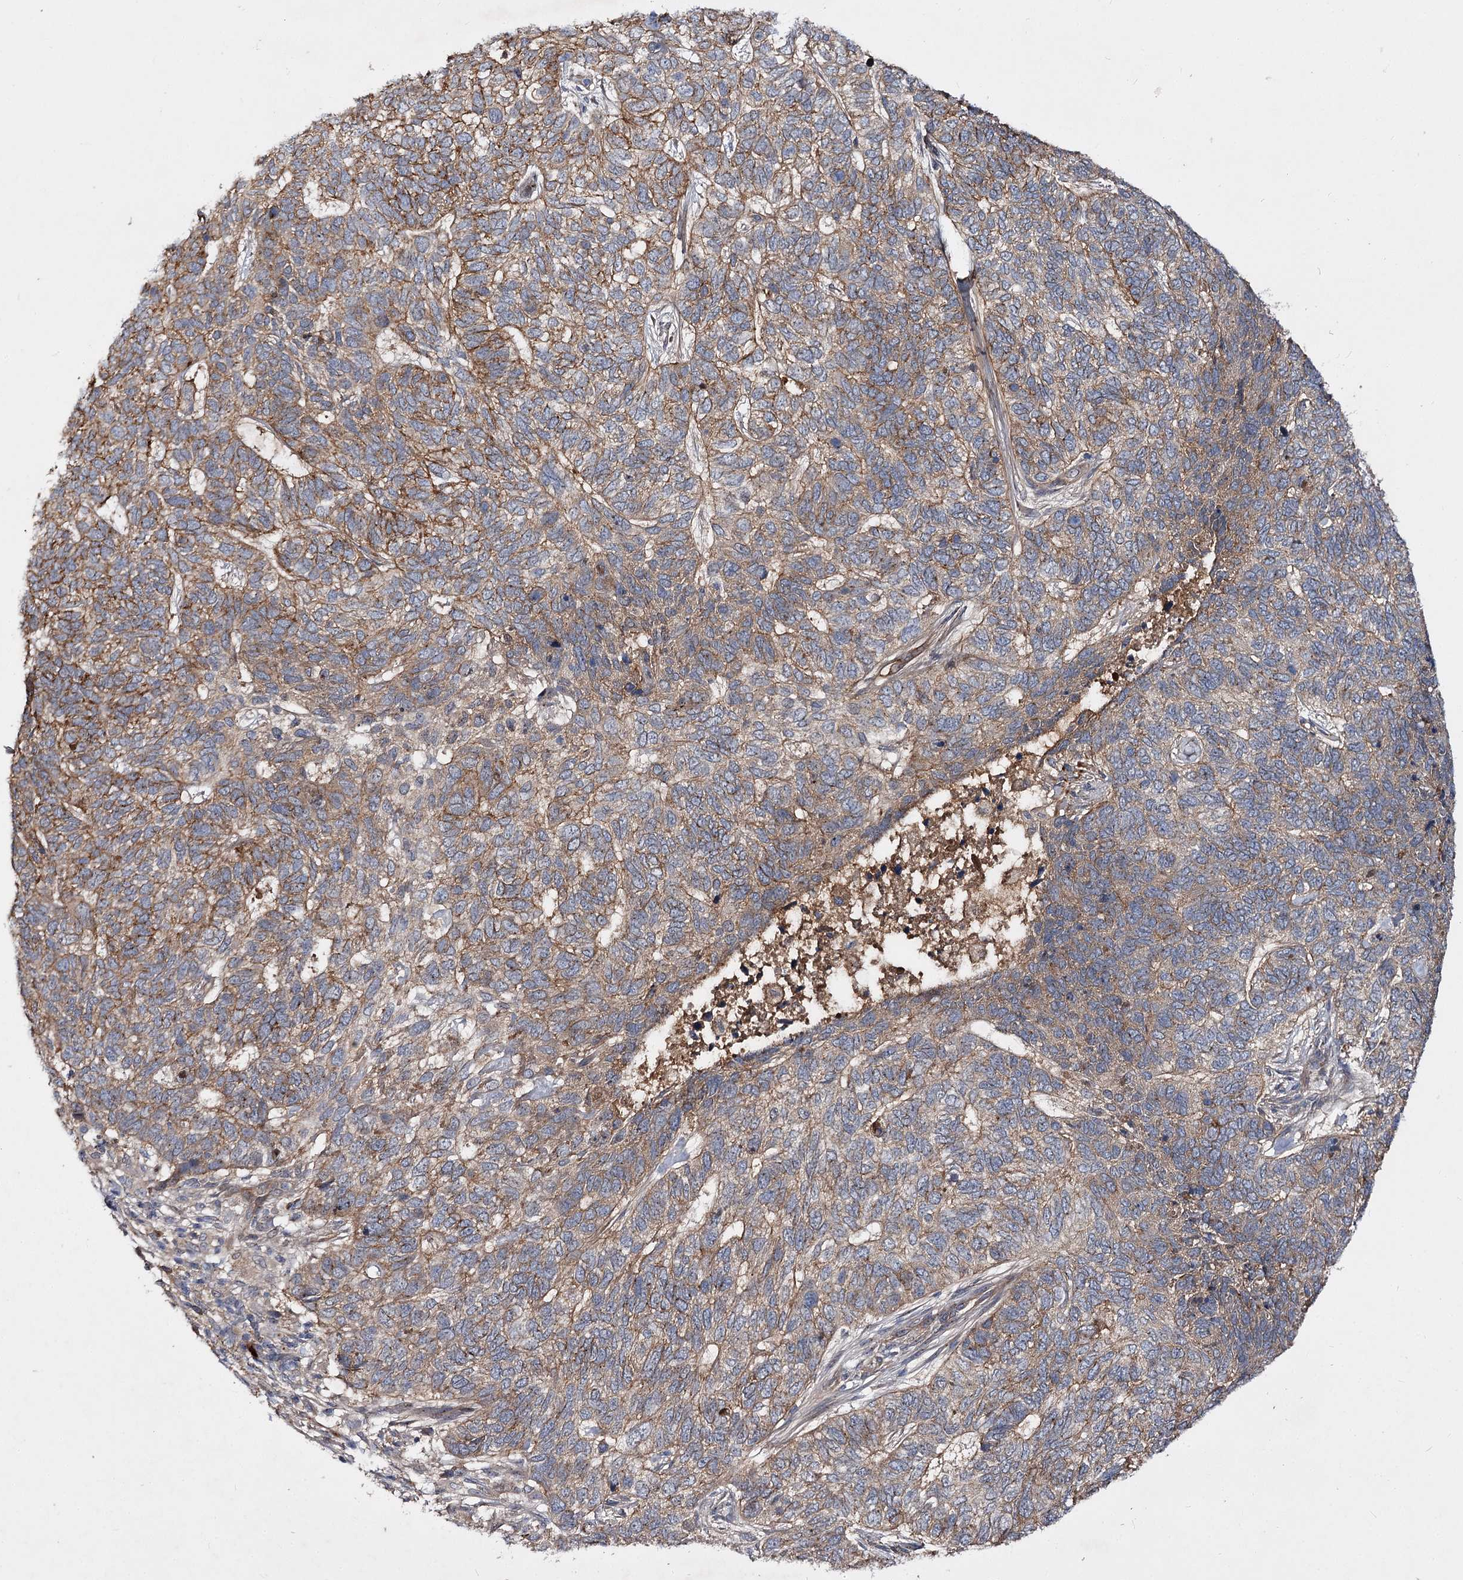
{"staining": {"intensity": "moderate", "quantity": ">75%", "location": "cytoplasmic/membranous"}, "tissue": "skin cancer", "cell_type": "Tumor cells", "image_type": "cancer", "snomed": [{"axis": "morphology", "description": "Basal cell carcinoma"}, {"axis": "topography", "description": "Skin"}], "caption": "The immunohistochemical stain shows moderate cytoplasmic/membranous positivity in tumor cells of basal cell carcinoma (skin) tissue.", "gene": "MINDY3", "patient": {"sex": "female", "age": 65}}